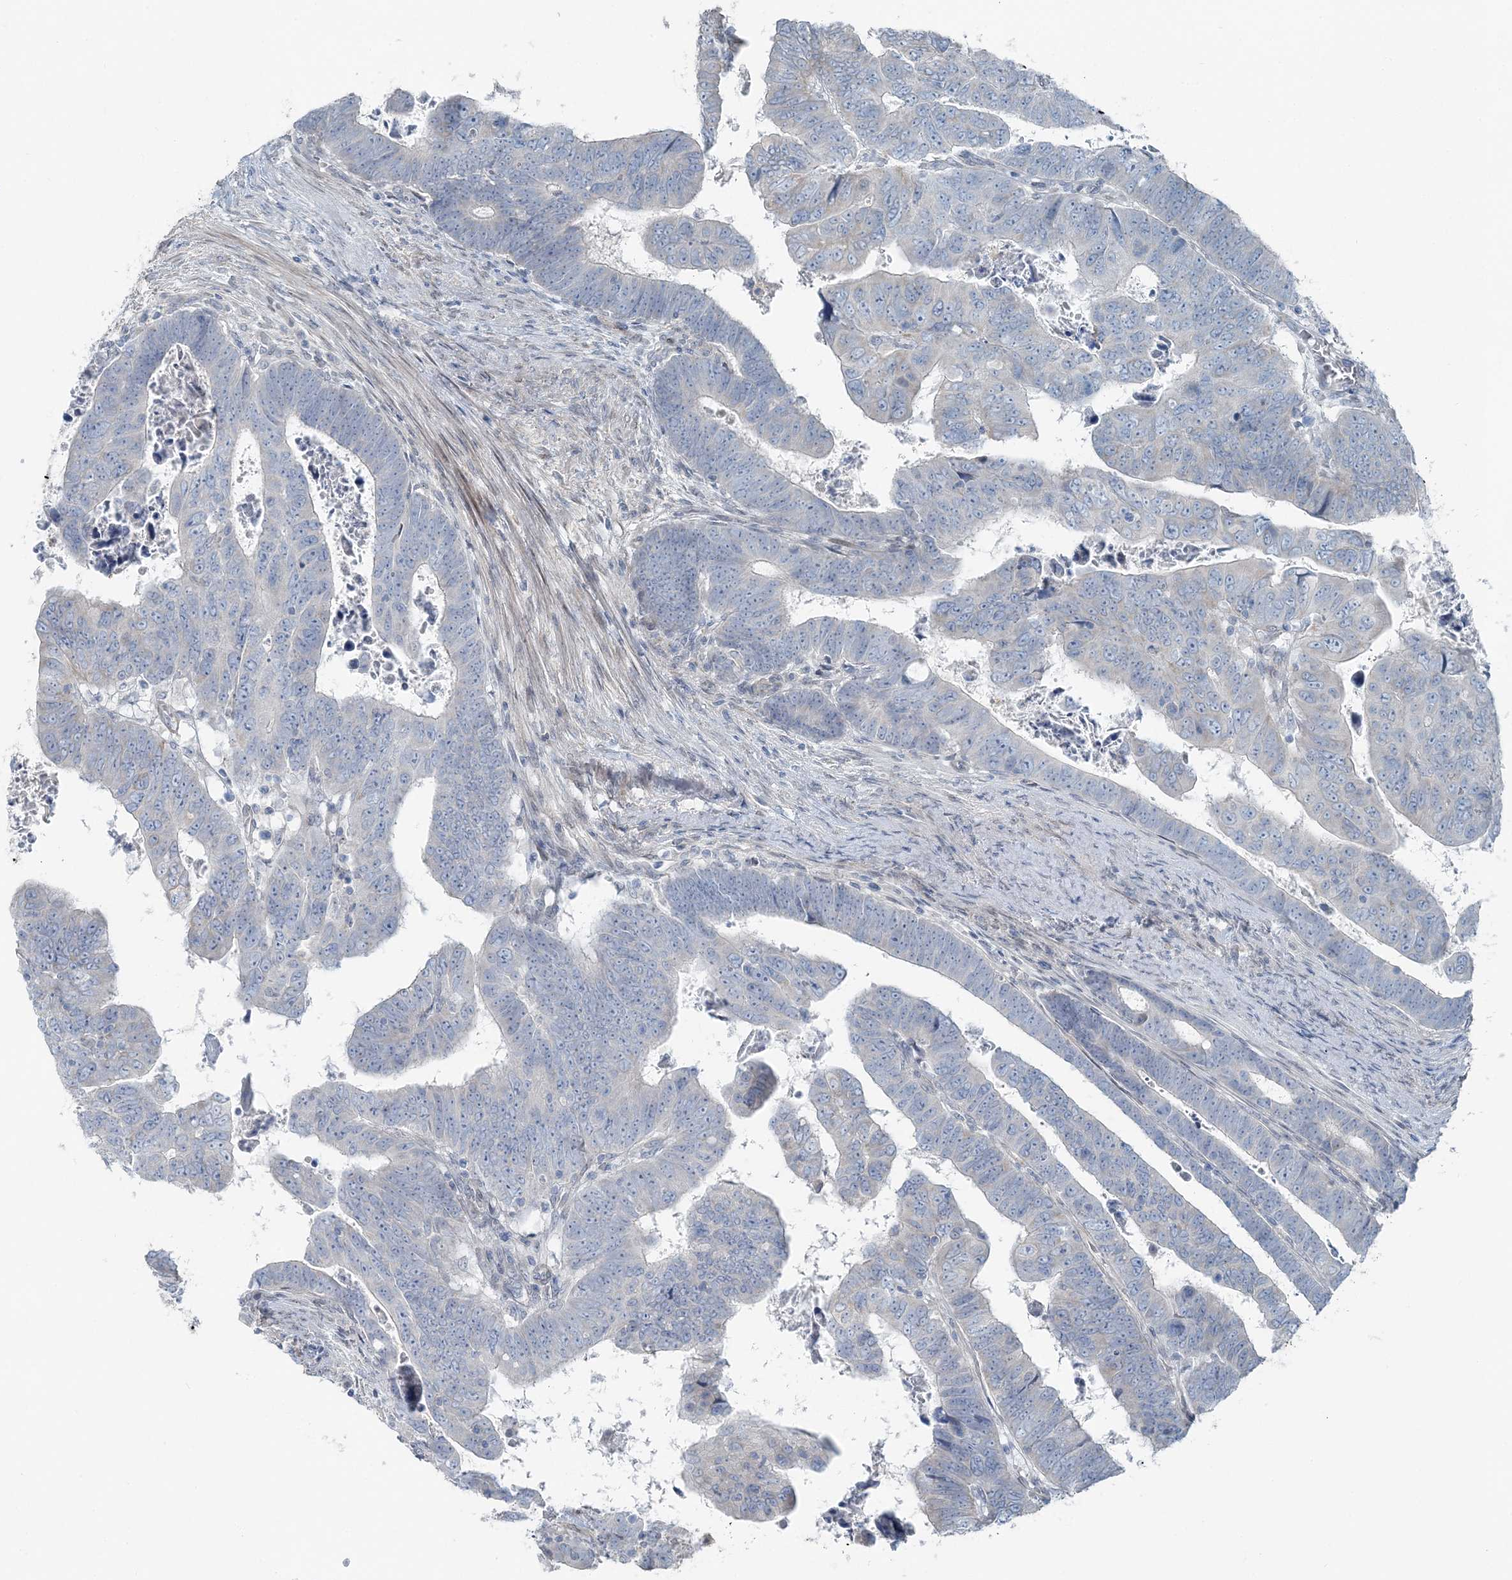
{"staining": {"intensity": "negative", "quantity": "none", "location": "none"}, "tissue": "colorectal cancer", "cell_type": "Tumor cells", "image_type": "cancer", "snomed": [{"axis": "morphology", "description": "Normal tissue, NOS"}, {"axis": "morphology", "description": "Adenocarcinoma, NOS"}, {"axis": "topography", "description": "Rectum"}], "caption": "Colorectal adenocarcinoma was stained to show a protein in brown. There is no significant staining in tumor cells.", "gene": "FBXL17", "patient": {"sex": "female", "age": 65}}